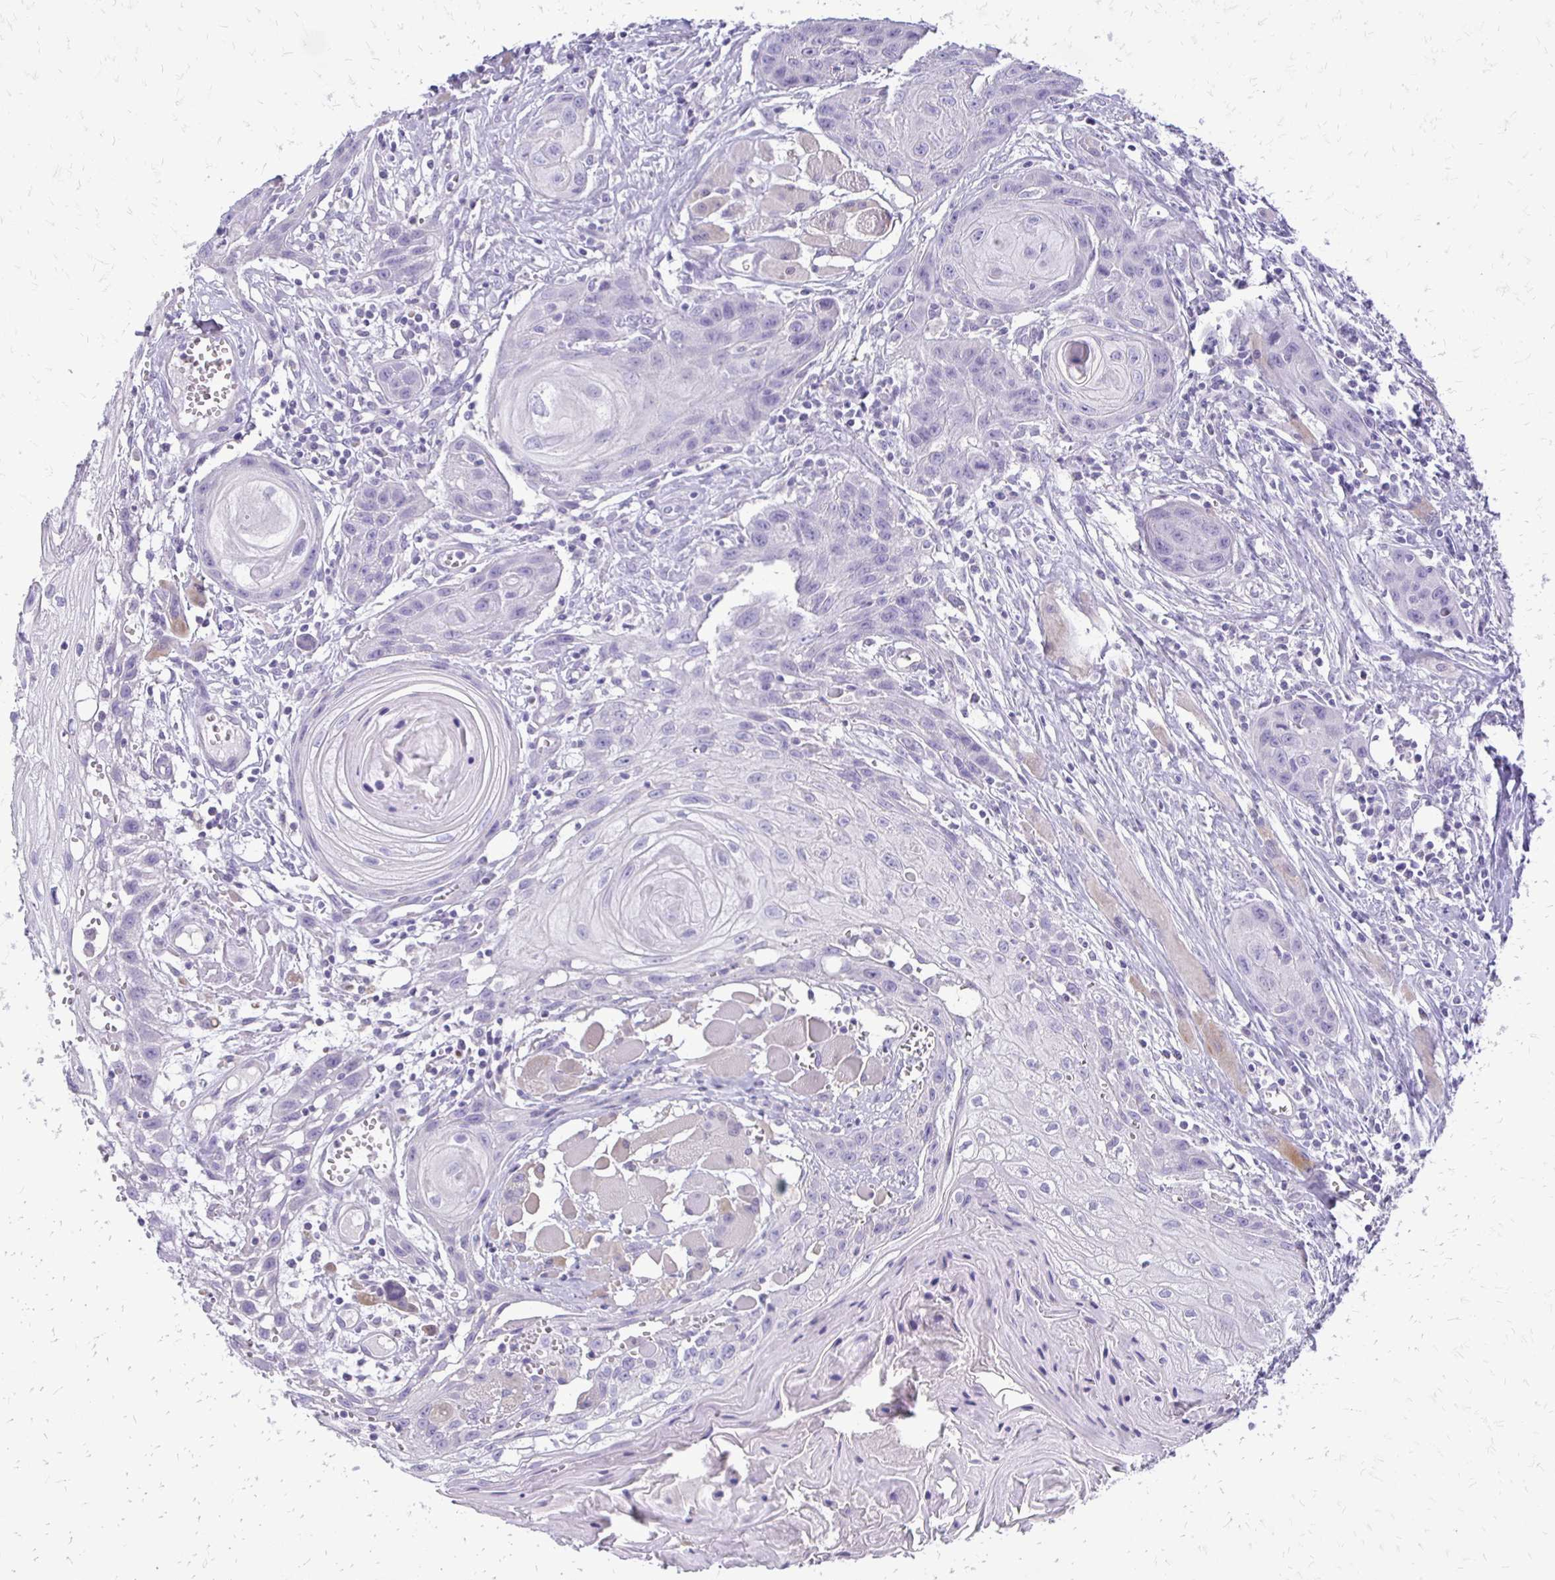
{"staining": {"intensity": "negative", "quantity": "none", "location": "none"}, "tissue": "head and neck cancer", "cell_type": "Tumor cells", "image_type": "cancer", "snomed": [{"axis": "morphology", "description": "Squamous cell carcinoma, NOS"}, {"axis": "topography", "description": "Oral tissue"}, {"axis": "topography", "description": "Head-Neck"}], "caption": "Immunohistochemistry of squamous cell carcinoma (head and neck) displays no staining in tumor cells. (Brightfield microscopy of DAB immunohistochemistry at high magnification).", "gene": "ALPG", "patient": {"sex": "male", "age": 58}}